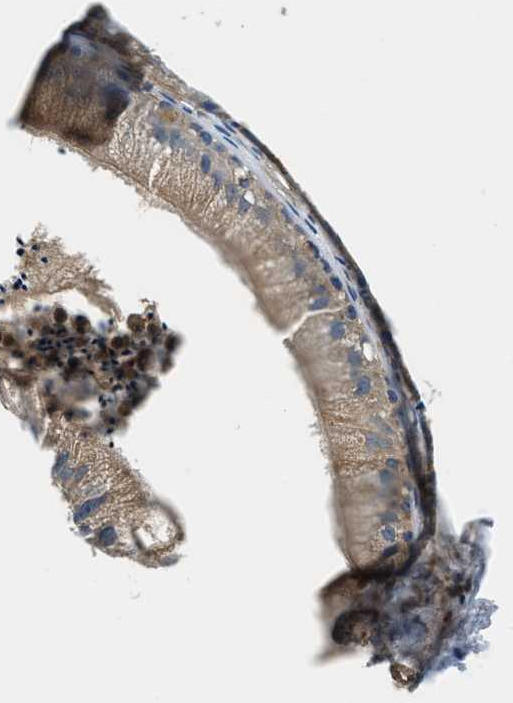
{"staining": {"intensity": "weak", "quantity": ">75%", "location": "cytoplasmic/membranous"}, "tissue": "epididymis", "cell_type": "Glandular cells", "image_type": "normal", "snomed": [{"axis": "morphology", "description": "Normal tissue, NOS"}, {"axis": "topography", "description": "Epididymis"}], "caption": "Protein expression by IHC reveals weak cytoplasmic/membranous staining in approximately >75% of glandular cells in benign epididymis.", "gene": "EEA1", "patient": {"sex": "male", "age": 56}}